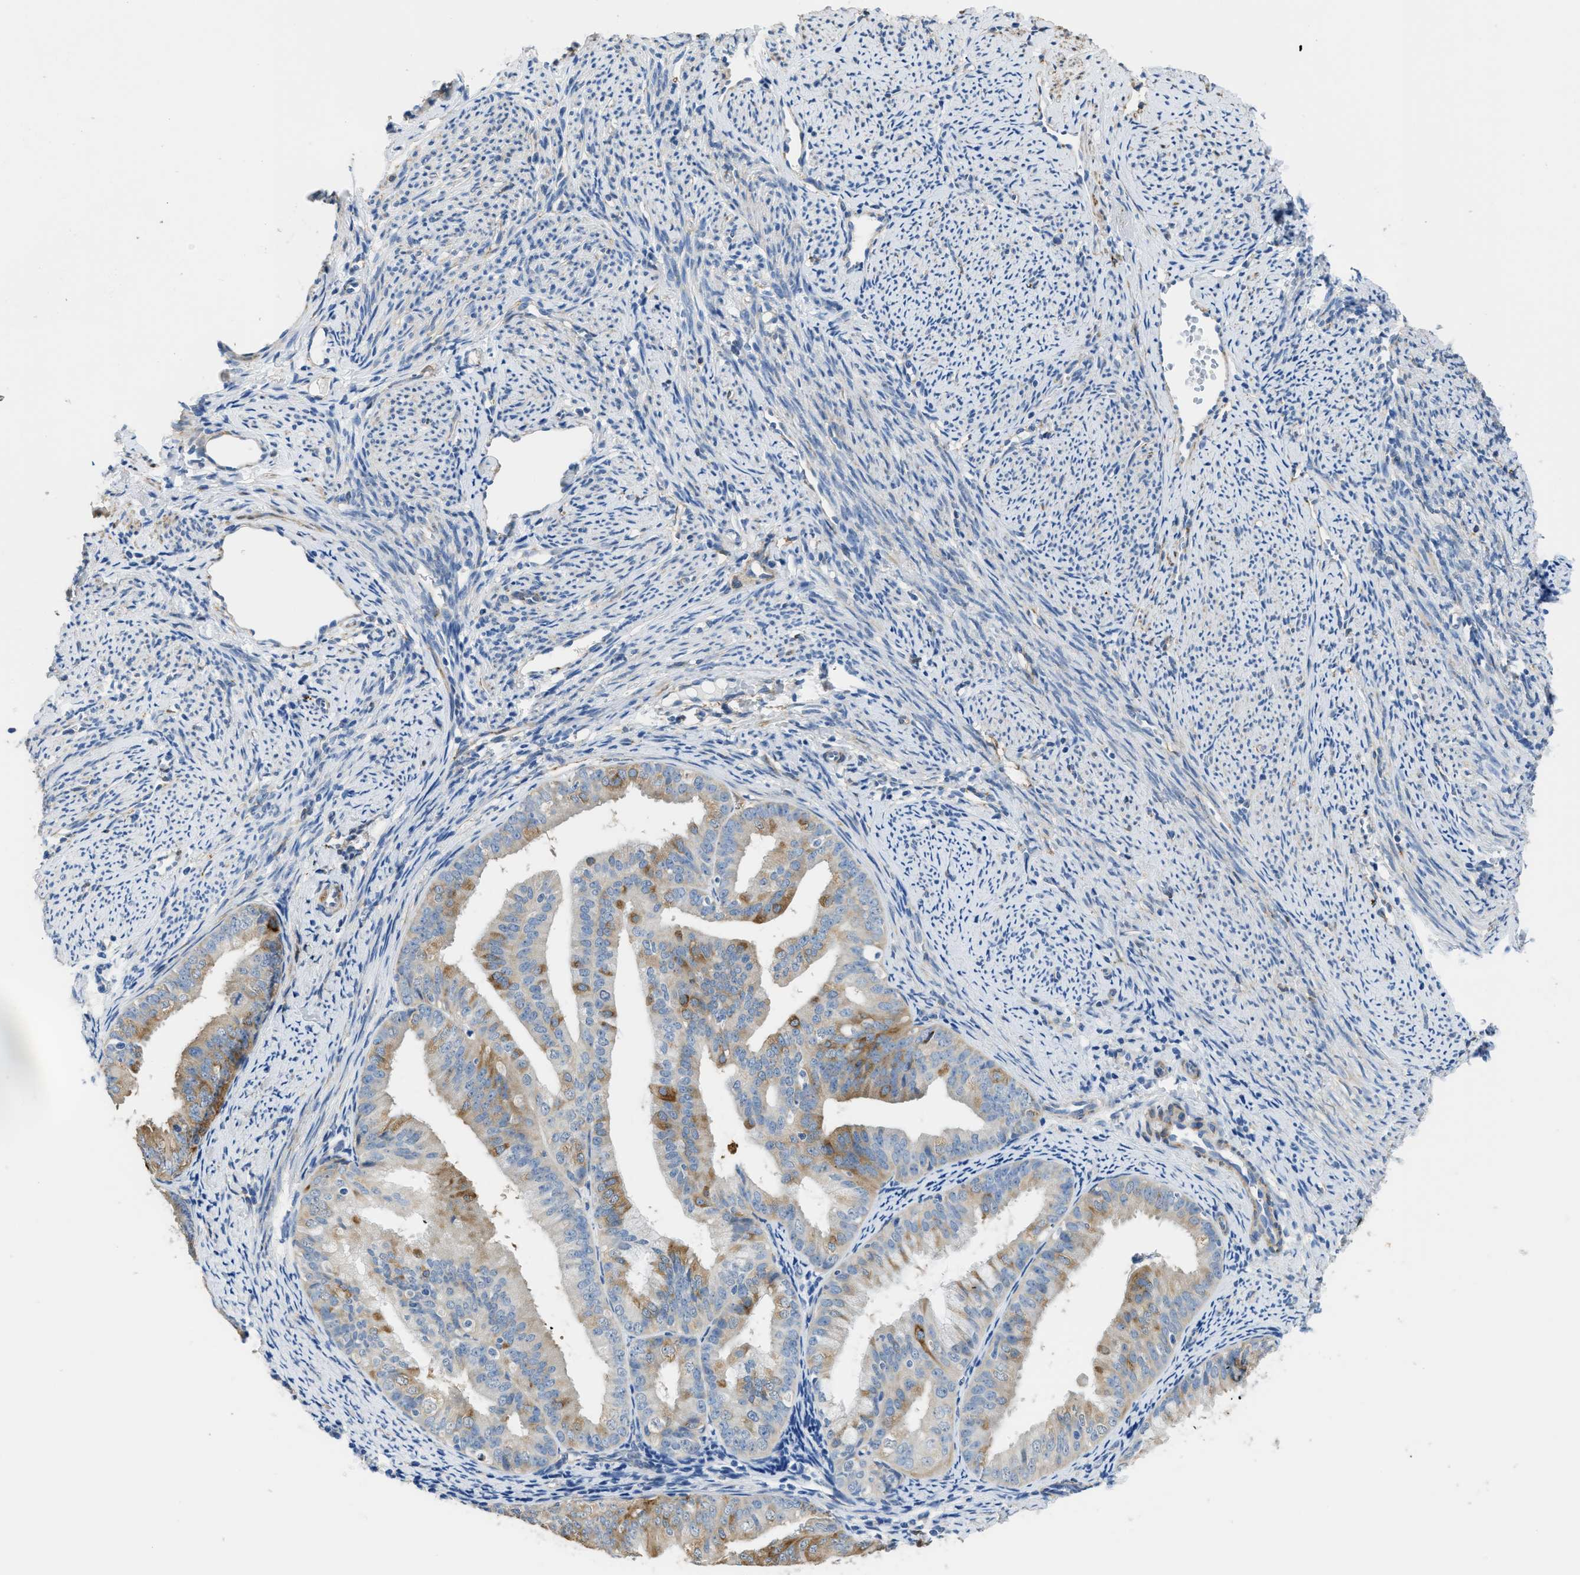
{"staining": {"intensity": "moderate", "quantity": "25%-75%", "location": "cytoplasmic/membranous"}, "tissue": "endometrial cancer", "cell_type": "Tumor cells", "image_type": "cancer", "snomed": [{"axis": "morphology", "description": "Adenocarcinoma, NOS"}, {"axis": "topography", "description": "Endometrium"}], "caption": "Immunohistochemistry (IHC) image of neoplastic tissue: human adenocarcinoma (endometrial) stained using immunohistochemistry (IHC) exhibits medium levels of moderate protein expression localized specifically in the cytoplasmic/membranous of tumor cells, appearing as a cytoplasmic/membranous brown color.", "gene": "ZSWIM5", "patient": {"sex": "female", "age": 63}}